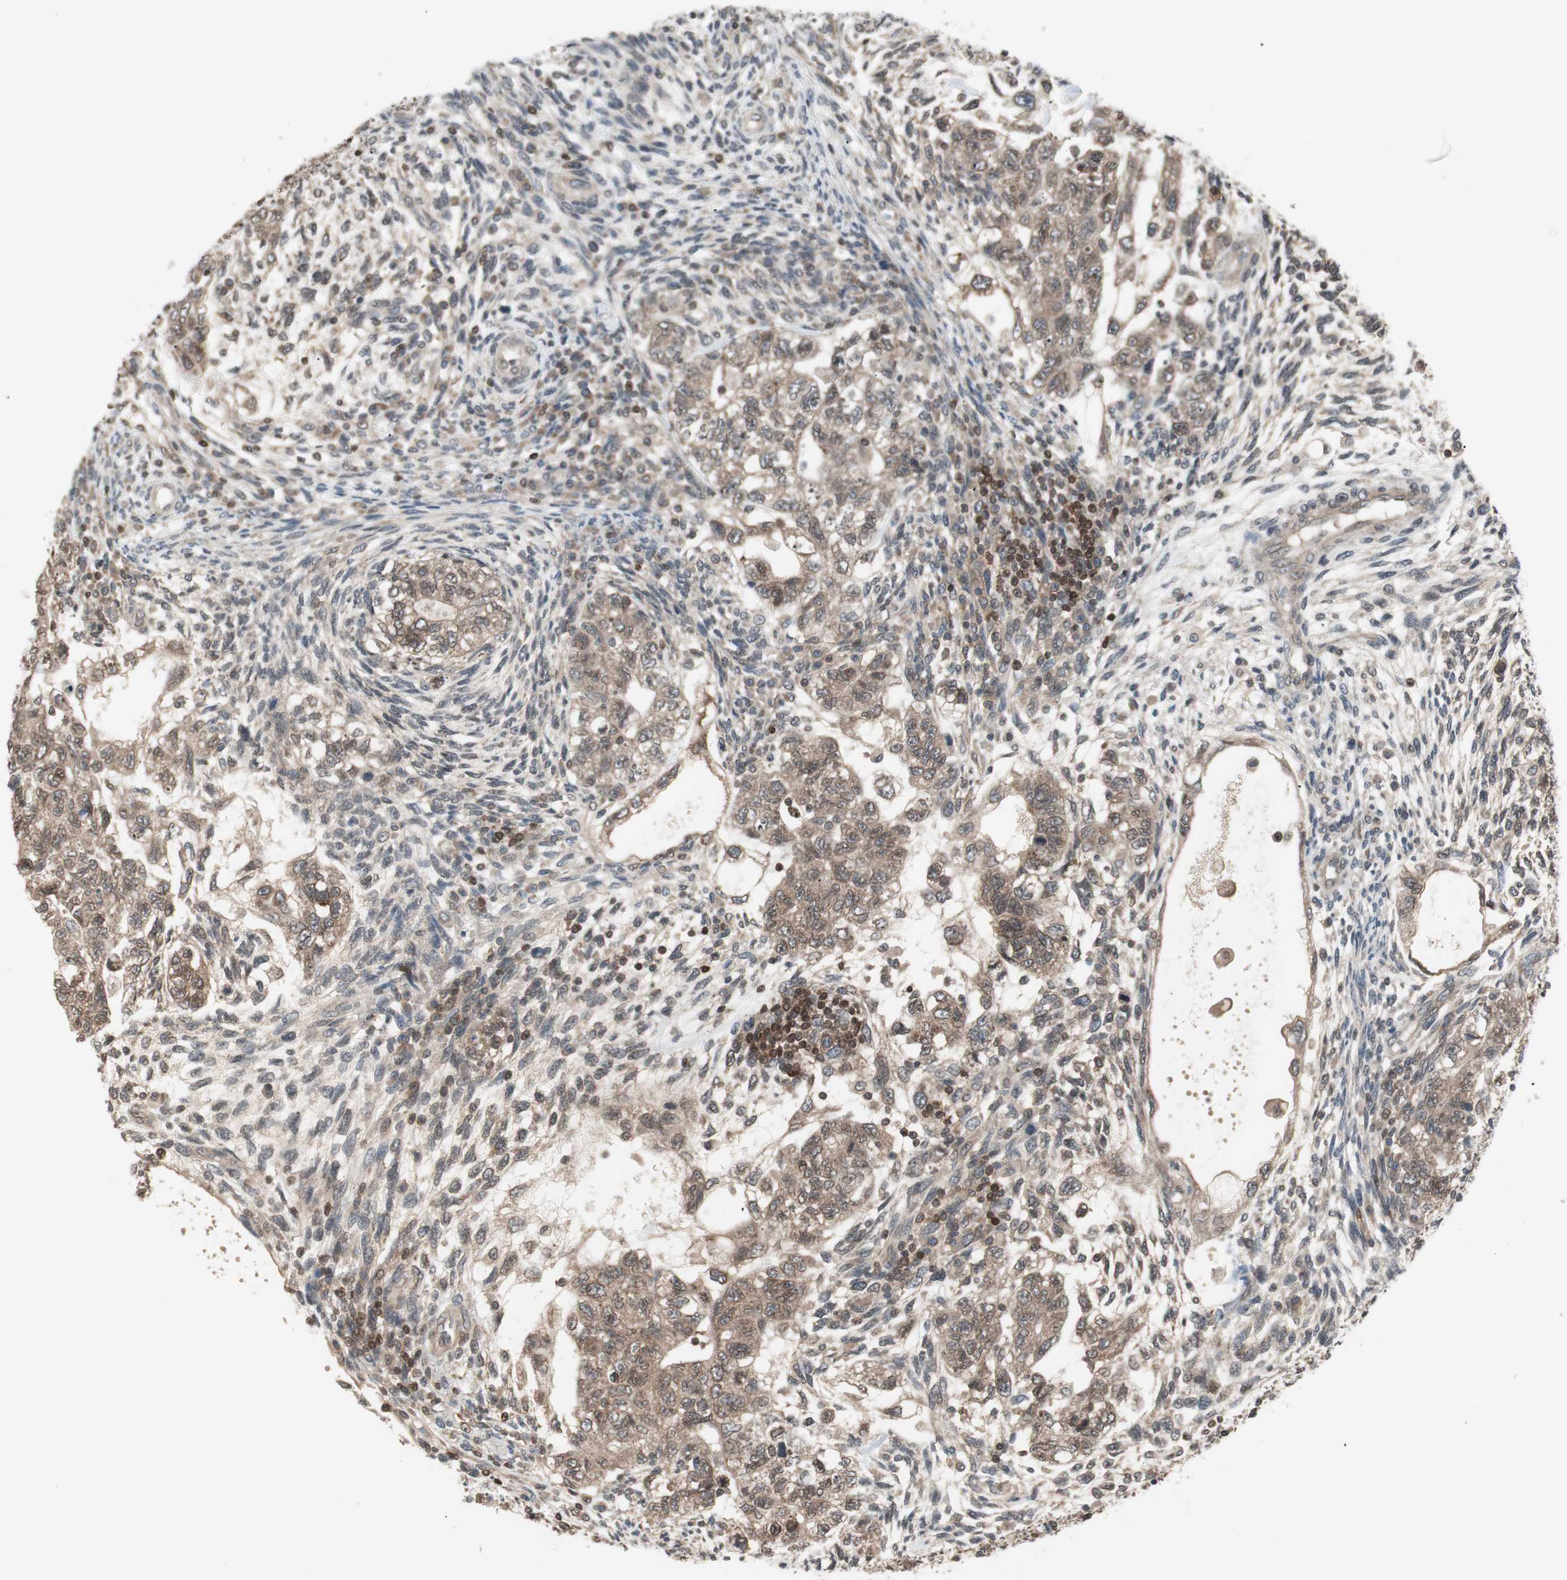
{"staining": {"intensity": "moderate", "quantity": ">75%", "location": "cytoplasmic/membranous"}, "tissue": "testis cancer", "cell_type": "Tumor cells", "image_type": "cancer", "snomed": [{"axis": "morphology", "description": "Normal tissue, NOS"}, {"axis": "morphology", "description": "Carcinoma, Embryonal, NOS"}, {"axis": "topography", "description": "Testis"}], "caption": "This is an image of immunohistochemistry (IHC) staining of testis cancer (embryonal carcinoma), which shows moderate staining in the cytoplasmic/membranous of tumor cells.", "gene": "UBE2I", "patient": {"sex": "male", "age": 36}}